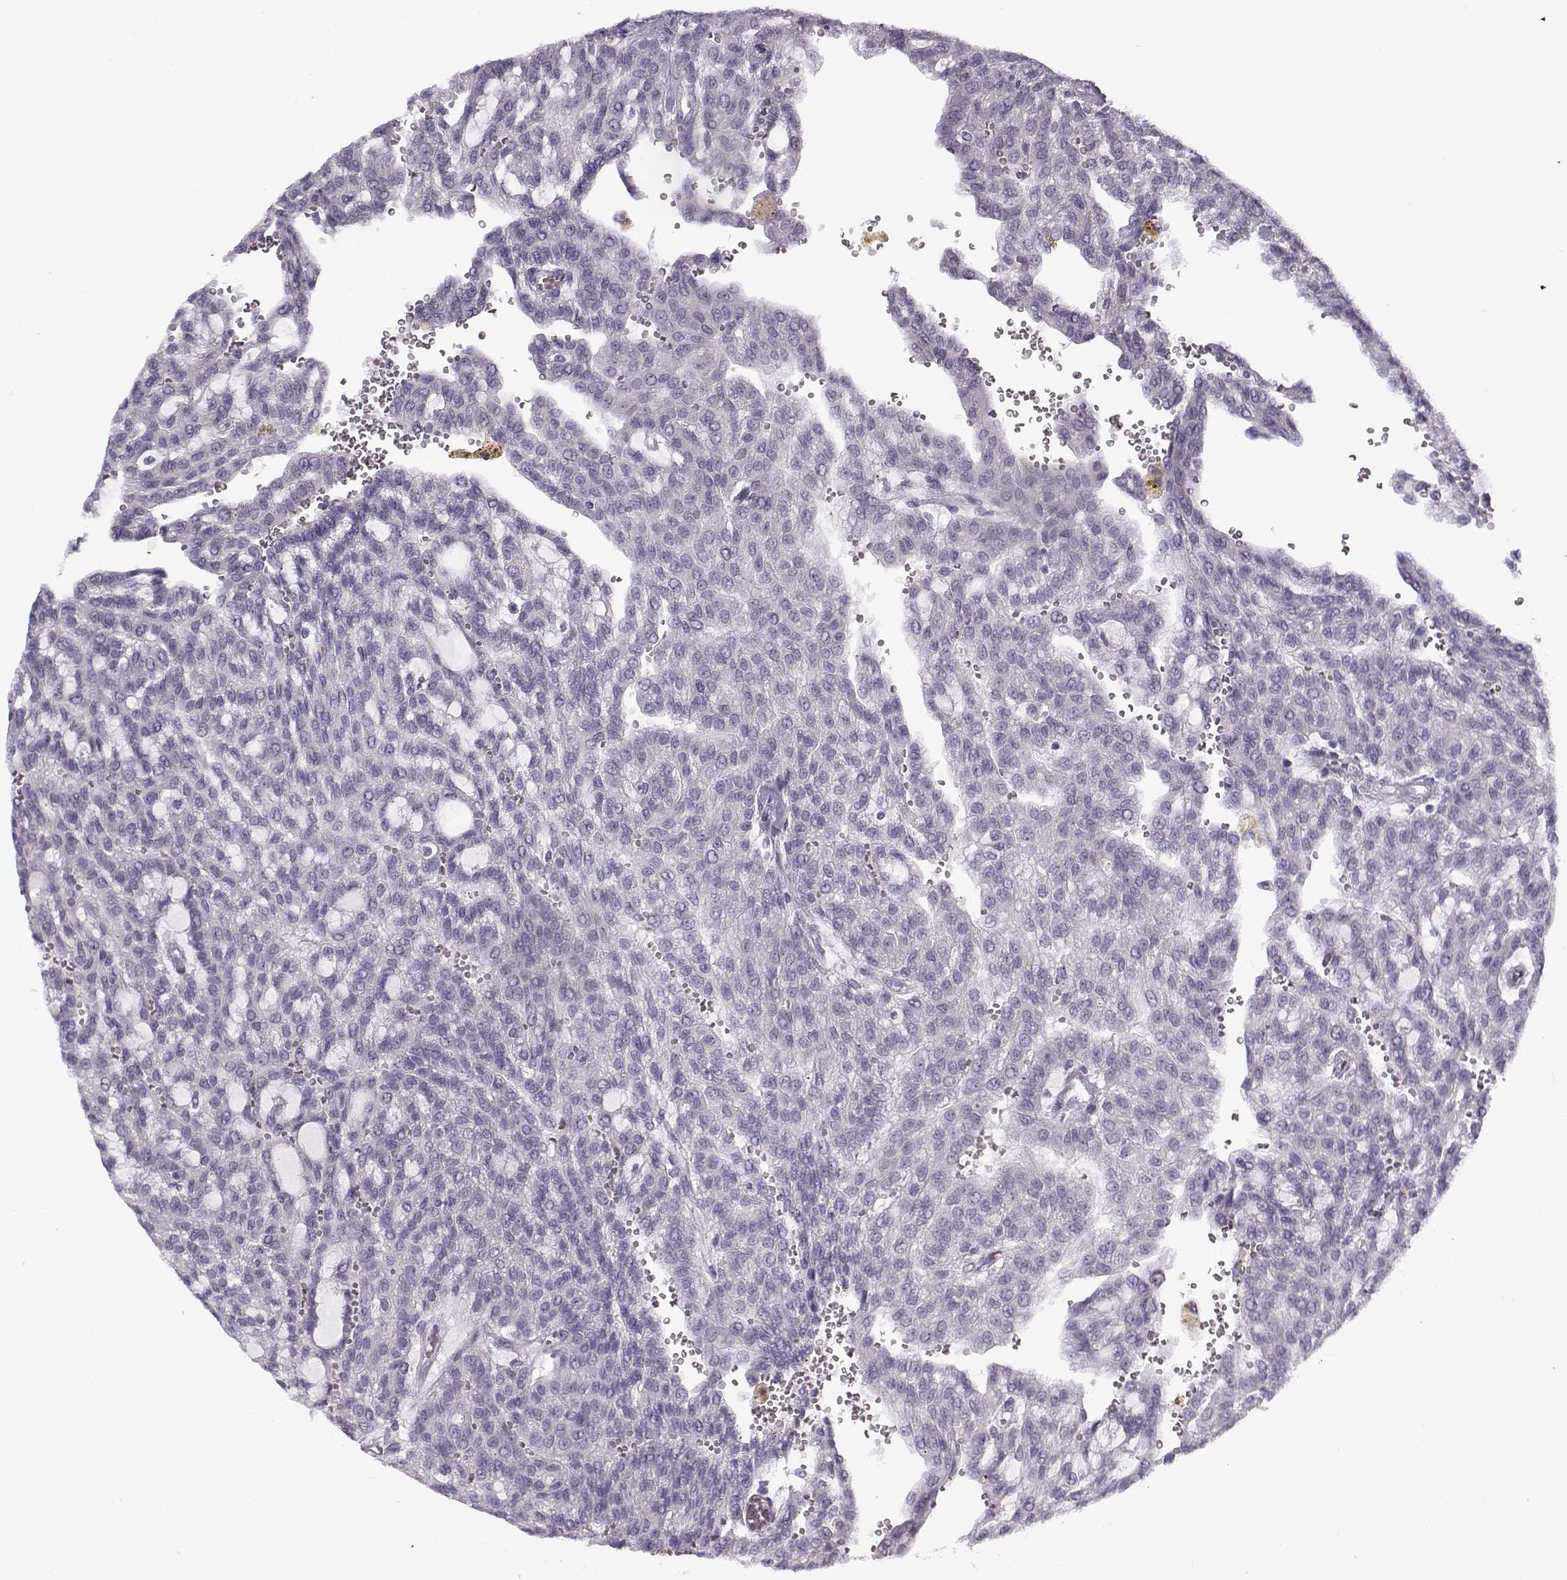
{"staining": {"intensity": "negative", "quantity": "none", "location": "none"}, "tissue": "renal cancer", "cell_type": "Tumor cells", "image_type": "cancer", "snomed": [{"axis": "morphology", "description": "Adenocarcinoma, NOS"}, {"axis": "topography", "description": "Kidney"}], "caption": "The IHC photomicrograph has no significant positivity in tumor cells of renal adenocarcinoma tissue.", "gene": "TEX55", "patient": {"sex": "male", "age": 63}}